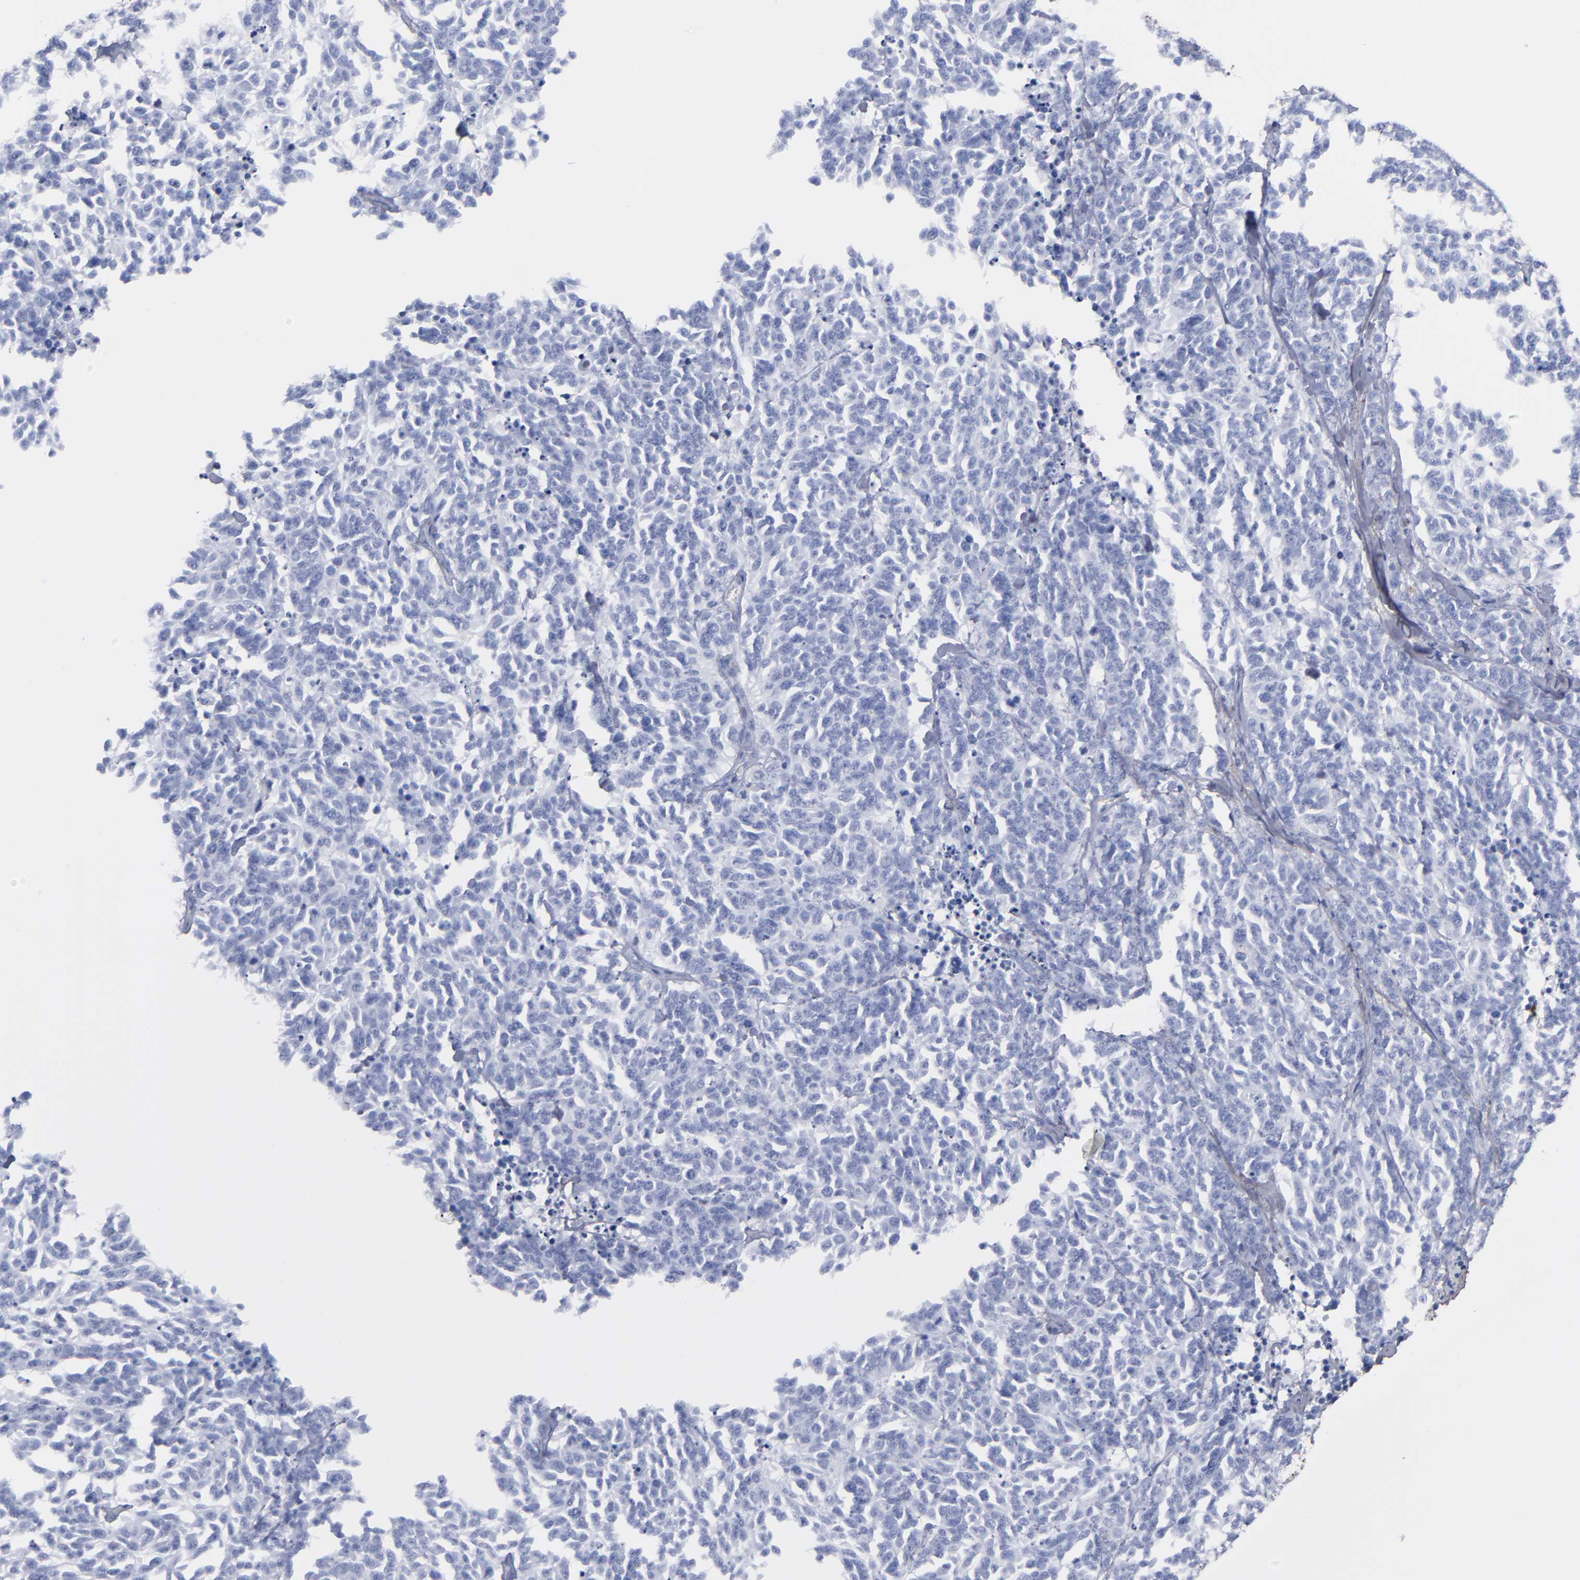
{"staining": {"intensity": "negative", "quantity": "none", "location": "none"}, "tissue": "lung cancer", "cell_type": "Tumor cells", "image_type": "cancer", "snomed": [{"axis": "morphology", "description": "Neoplasm, malignant, NOS"}, {"axis": "topography", "description": "Lung"}], "caption": "IHC of lung neoplasm (malignant) demonstrates no staining in tumor cells. (DAB IHC with hematoxylin counter stain).", "gene": "EMILIN1", "patient": {"sex": "female", "age": 58}}